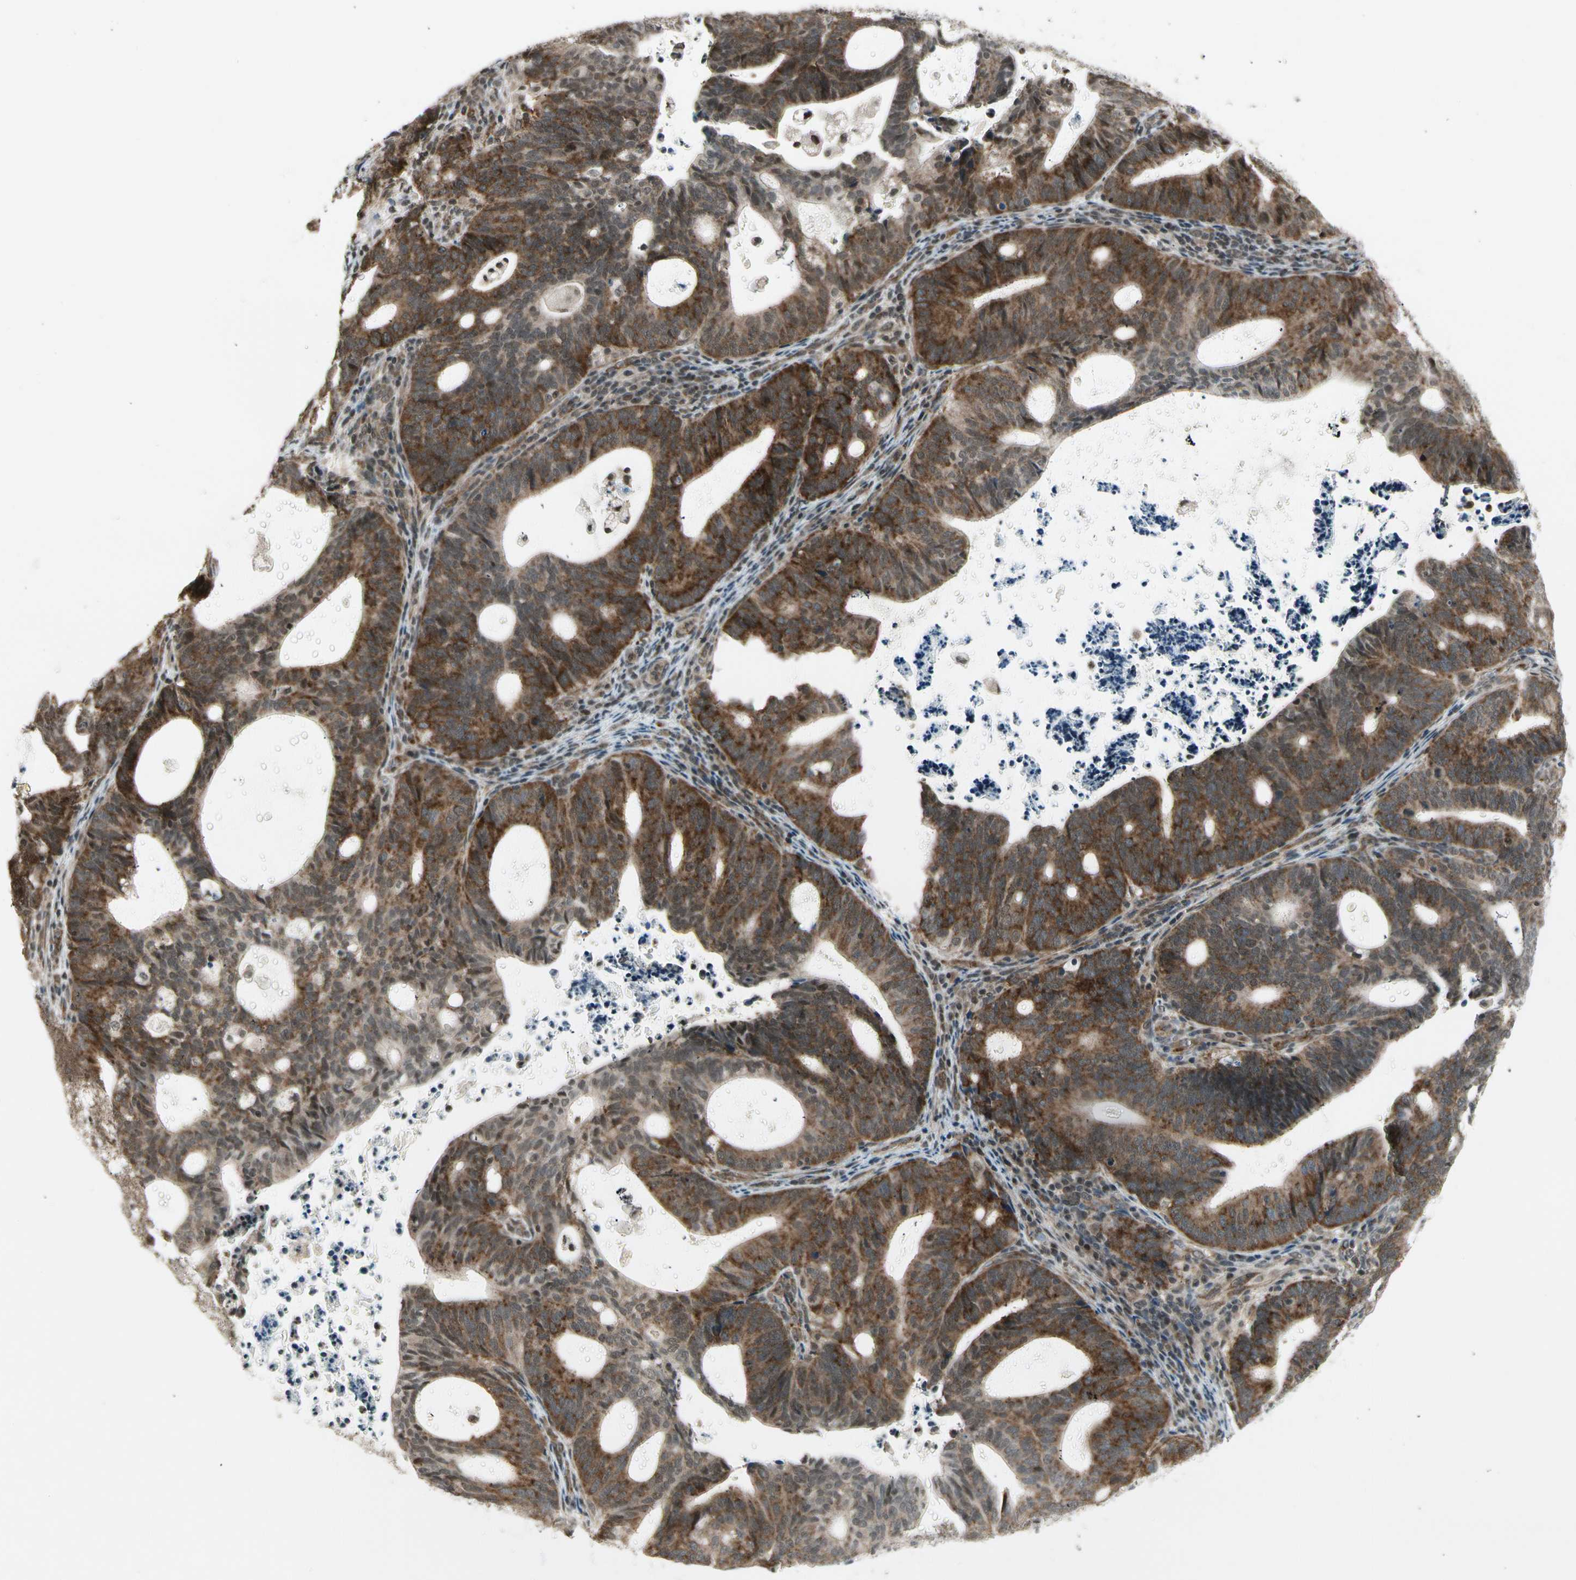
{"staining": {"intensity": "strong", "quantity": "25%-75%", "location": "cytoplasmic/membranous"}, "tissue": "endometrial cancer", "cell_type": "Tumor cells", "image_type": "cancer", "snomed": [{"axis": "morphology", "description": "Adenocarcinoma, NOS"}, {"axis": "topography", "description": "Uterus"}], "caption": "A high-resolution photomicrograph shows immunohistochemistry staining of endometrial adenocarcinoma, which exhibits strong cytoplasmic/membranous expression in about 25%-75% of tumor cells.", "gene": "SMN2", "patient": {"sex": "female", "age": 83}}